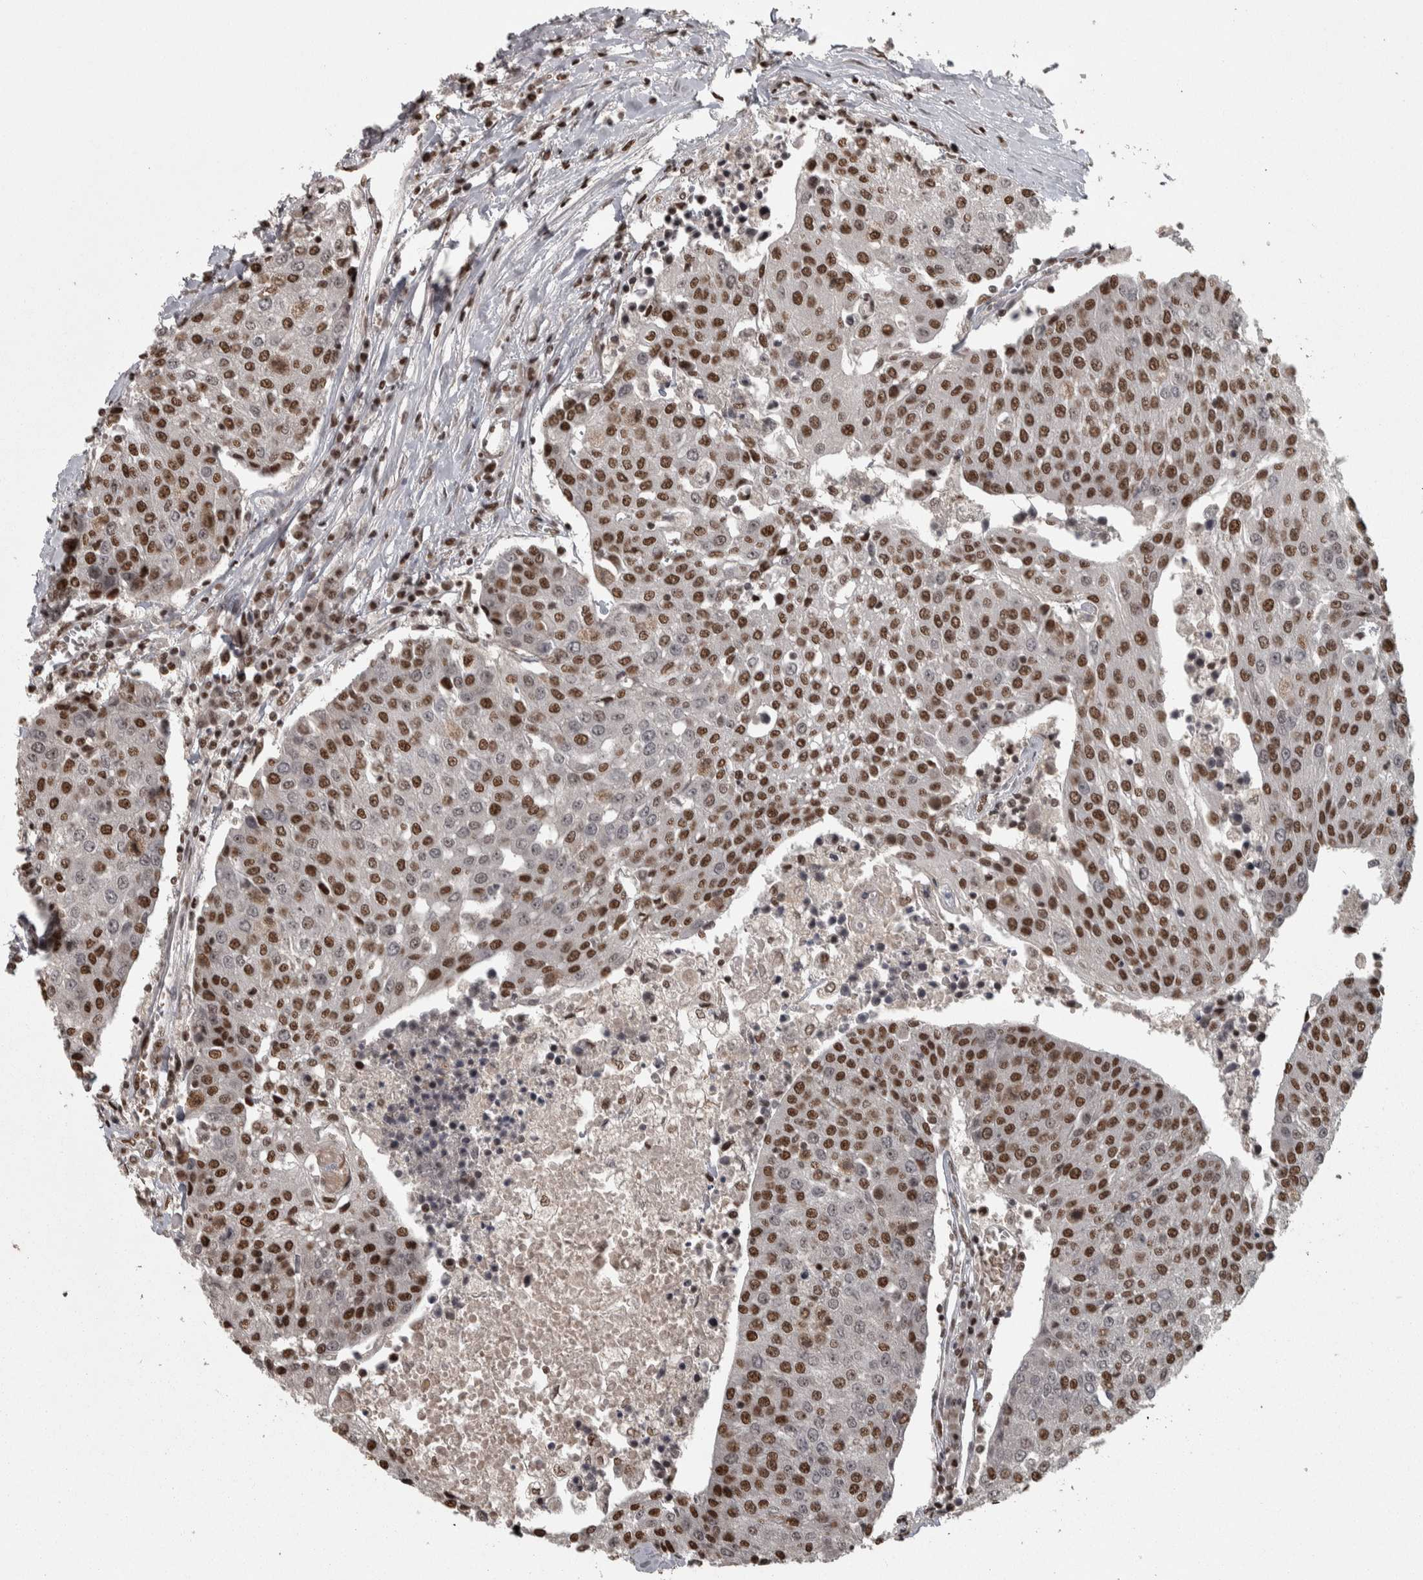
{"staining": {"intensity": "strong", "quantity": ">75%", "location": "nuclear"}, "tissue": "urothelial cancer", "cell_type": "Tumor cells", "image_type": "cancer", "snomed": [{"axis": "morphology", "description": "Urothelial carcinoma, High grade"}, {"axis": "topography", "description": "Urinary bladder"}], "caption": "High-magnification brightfield microscopy of urothelial carcinoma (high-grade) stained with DAB (3,3'-diaminobenzidine) (brown) and counterstained with hematoxylin (blue). tumor cells exhibit strong nuclear expression is identified in approximately>75% of cells. Using DAB (brown) and hematoxylin (blue) stains, captured at high magnification using brightfield microscopy.", "gene": "ZFHX4", "patient": {"sex": "female", "age": 85}}